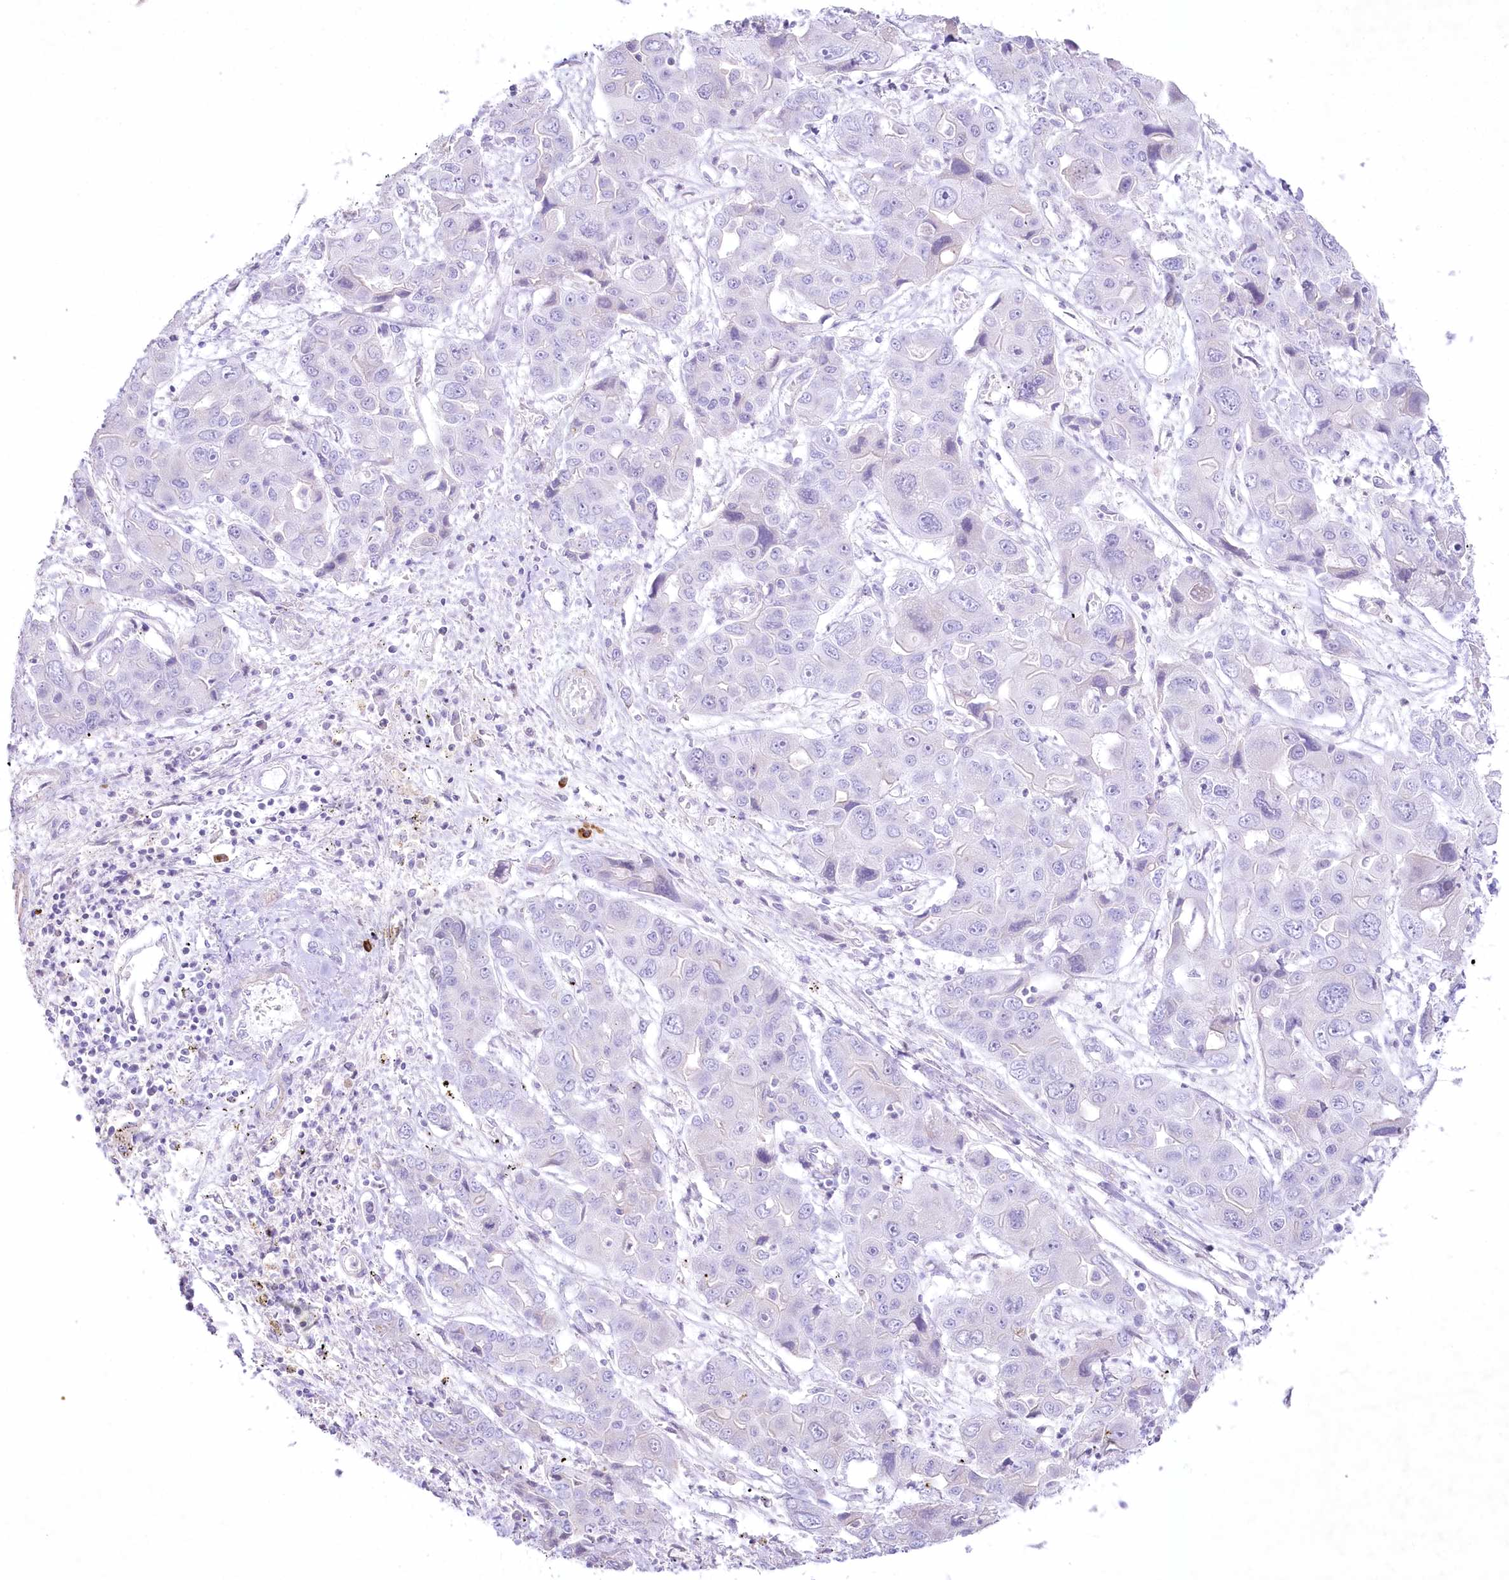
{"staining": {"intensity": "negative", "quantity": "none", "location": "none"}, "tissue": "liver cancer", "cell_type": "Tumor cells", "image_type": "cancer", "snomed": [{"axis": "morphology", "description": "Cholangiocarcinoma"}, {"axis": "topography", "description": "Liver"}], "caption": "Human liver cancer (cholangiocarcinoma) stained for a protein using IHC exhibits no expression in tumor cells.", "gene": "MYOZ1", "patient": {"sex": "male", "age": 67}}